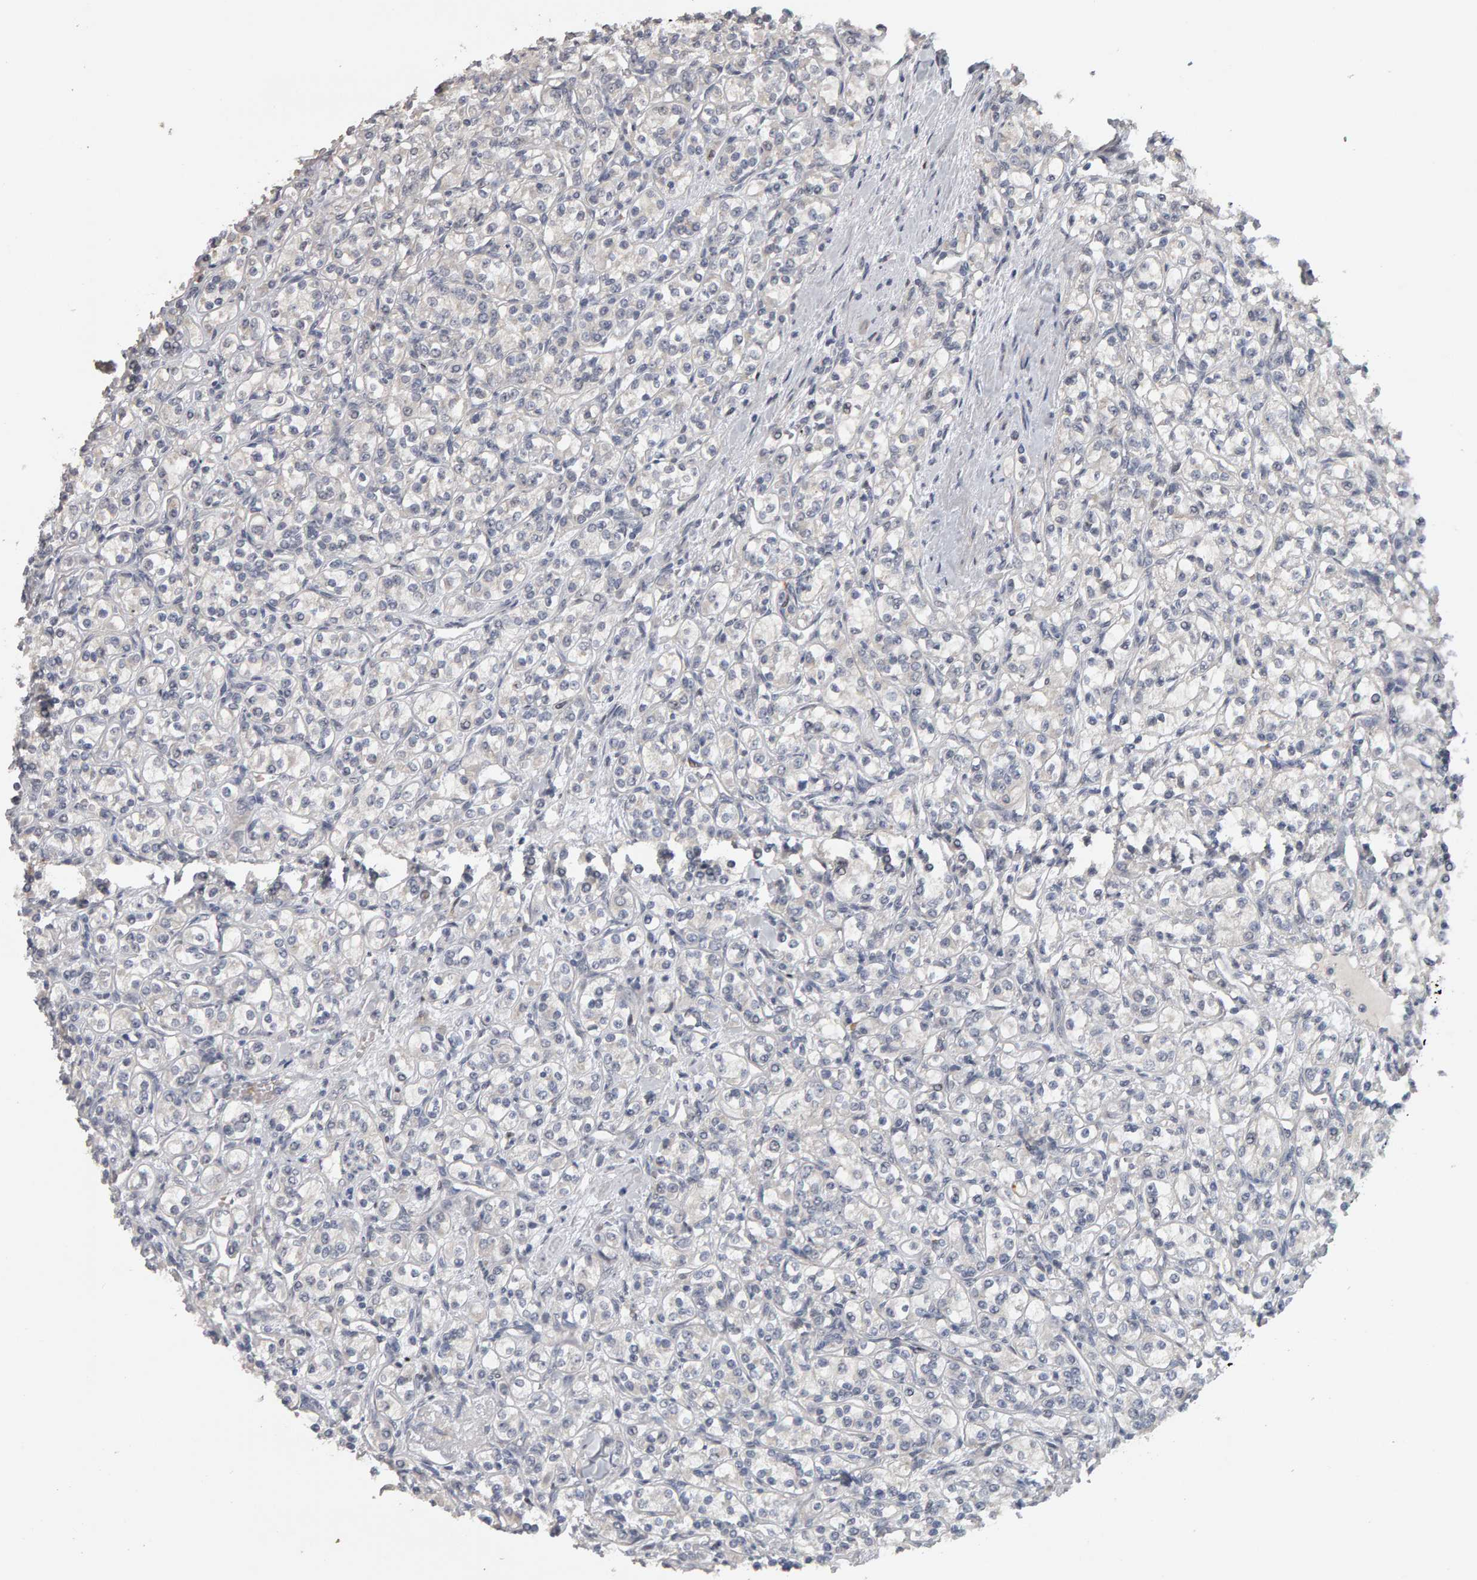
{"staining": {"intensity": "negative", "quantity": "none", "location": "none"}, "tissue": "renal cancer", "cell_type": "Tumor cells", "image_type": "cancer", "snomed": [{"axis": "morphology", "description": "Adenocarcinoma, NOS"}, {"axis": "topography", "description": "Kidney"}], "caption": "Tumor cells are negative for protein expression in human renal cancer.", "gene": "IPO8", "patient": {"sex": "male", "age": 77}}